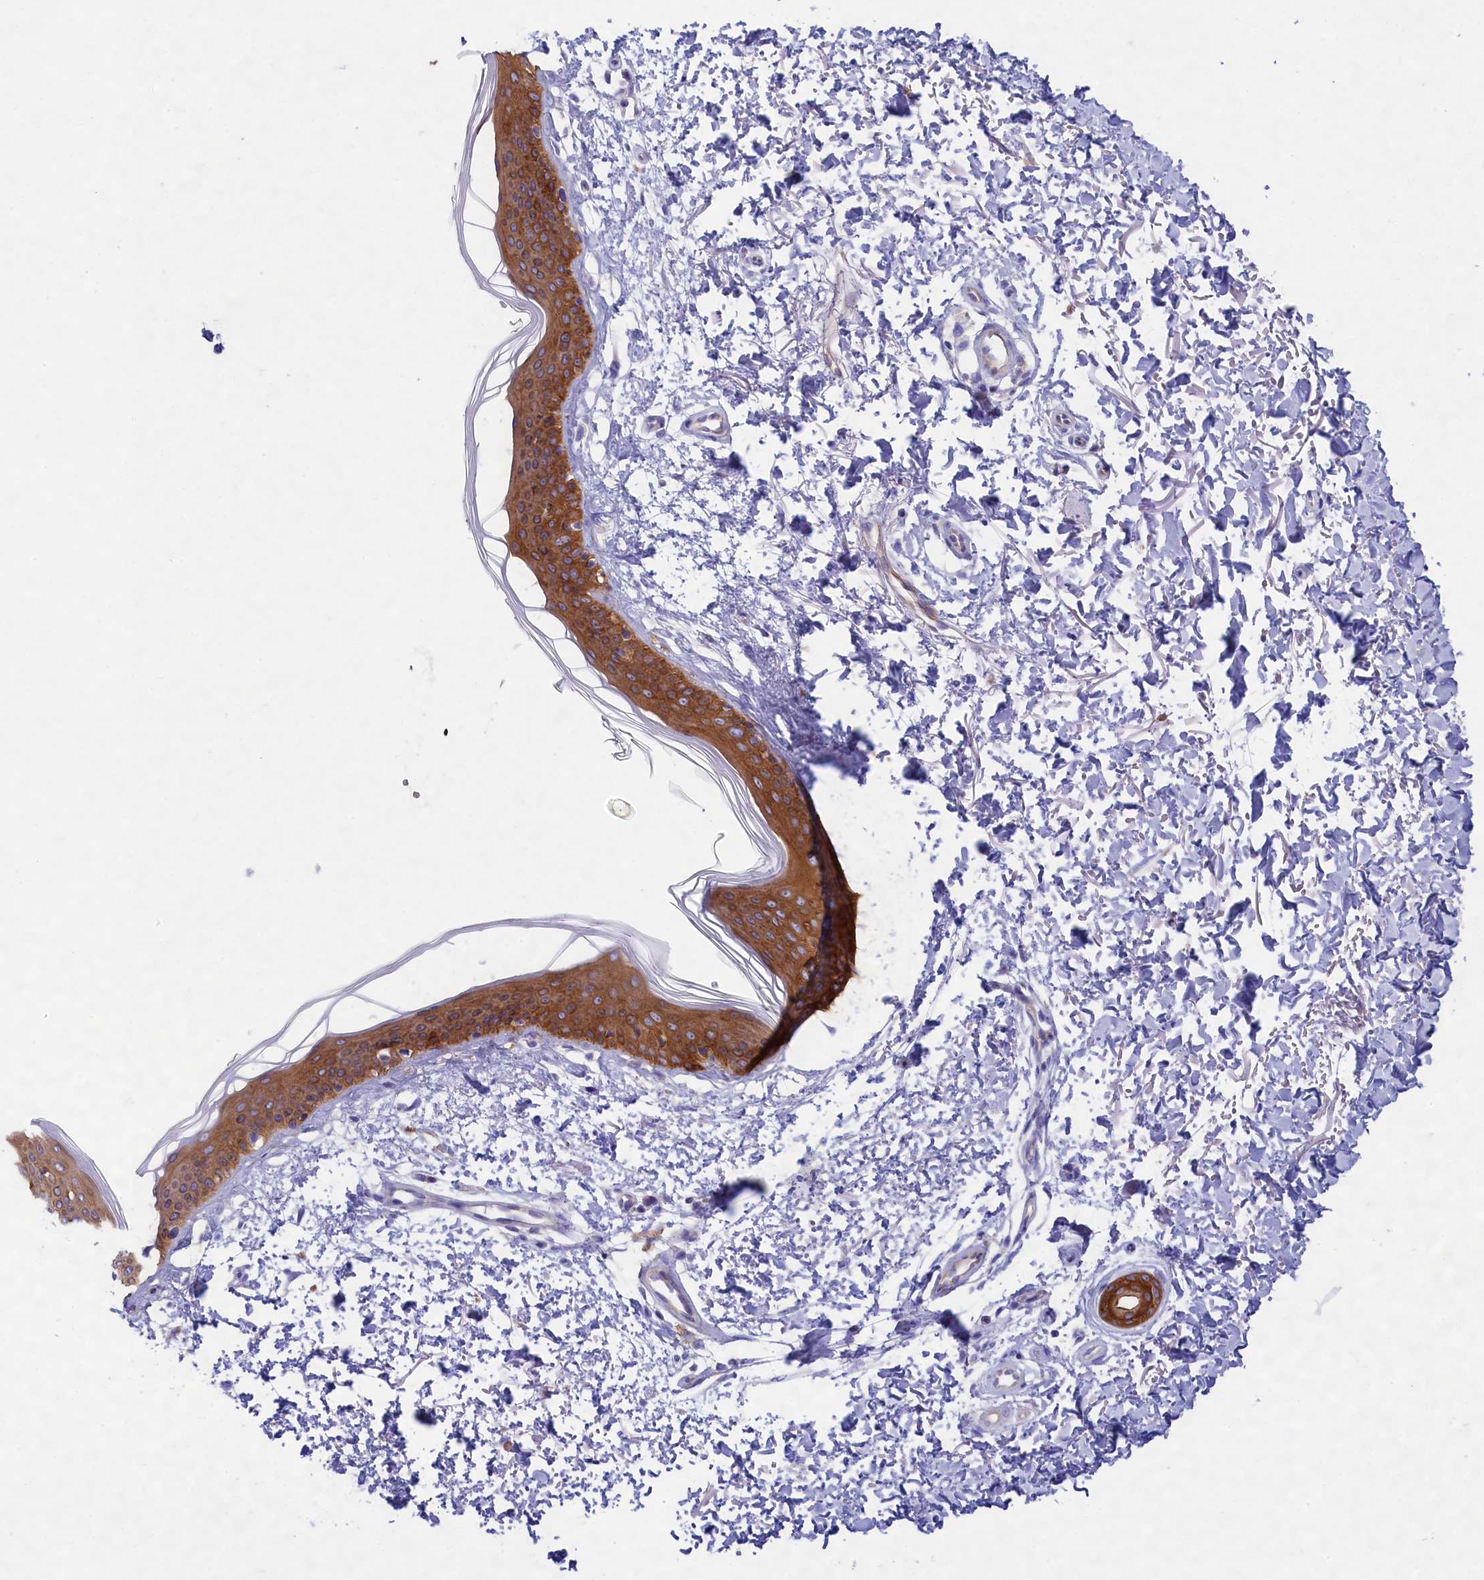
{"staining": {"intensity": "negative", "quantity": "none", "location": "none"}, "tissue": "skin", "cell_type": "Fibroblasts", "image_type": "normal", "snomed": [{"axis": "morphology", "description": "Normal tissue, NOS"}, {"axis": "topography", "description": "Skin"}], "caption": "IHC of normal human skin shows no staining in fibroblasts.", "gene": "PPP1R13L", "patient": {"sex": "male", "age": 66}}